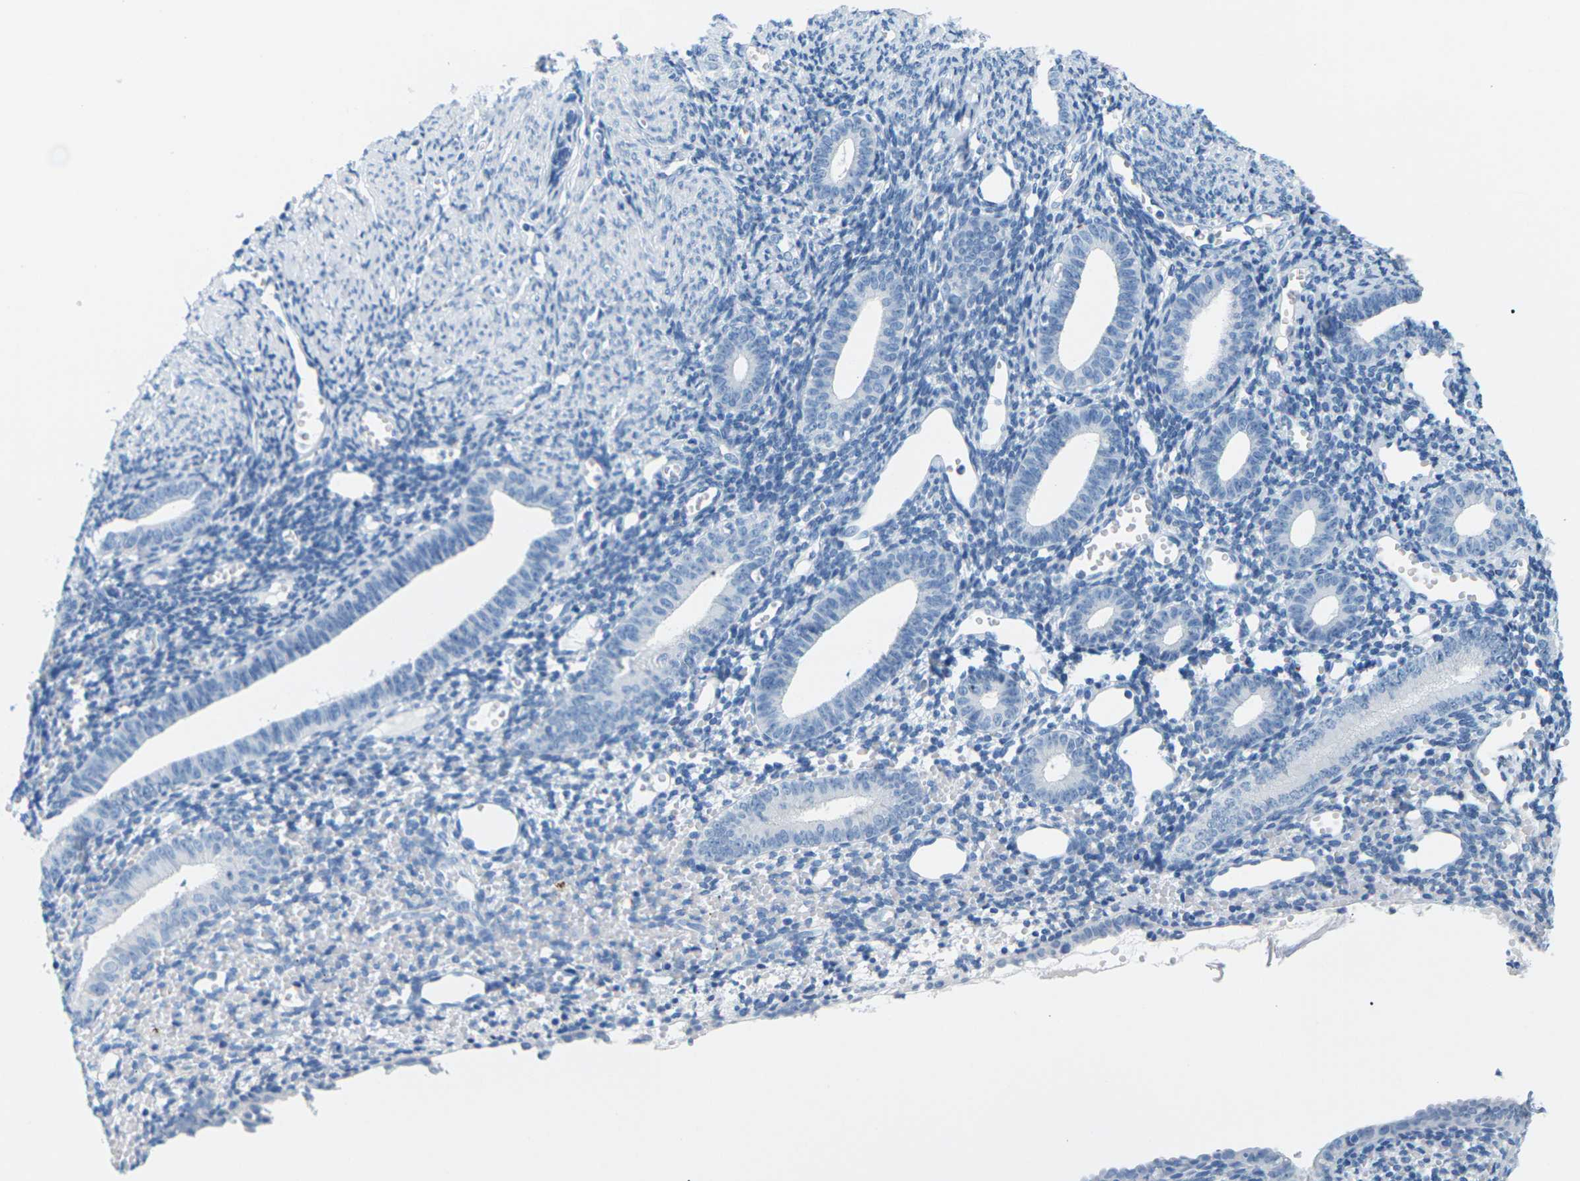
{"staining": {"intensity": "negative", "quantity": "none", "location": "none"}, "tissue": "endometrium", "cell_type": "Cells in endometrial stroma", "image_type": "normal", "snomed": [{"axis": "morphology", "description": "Normal tissue, NOS"}, {"axis": "topography", "description": "Endometrium"}], "caption": "This is an immunohistochemistry micrograph of normal endometrium. There is no expression in cells in endometrial stroma.", "gene": "SLC12A1", "patient": {"sex": "female", "age": 50}}